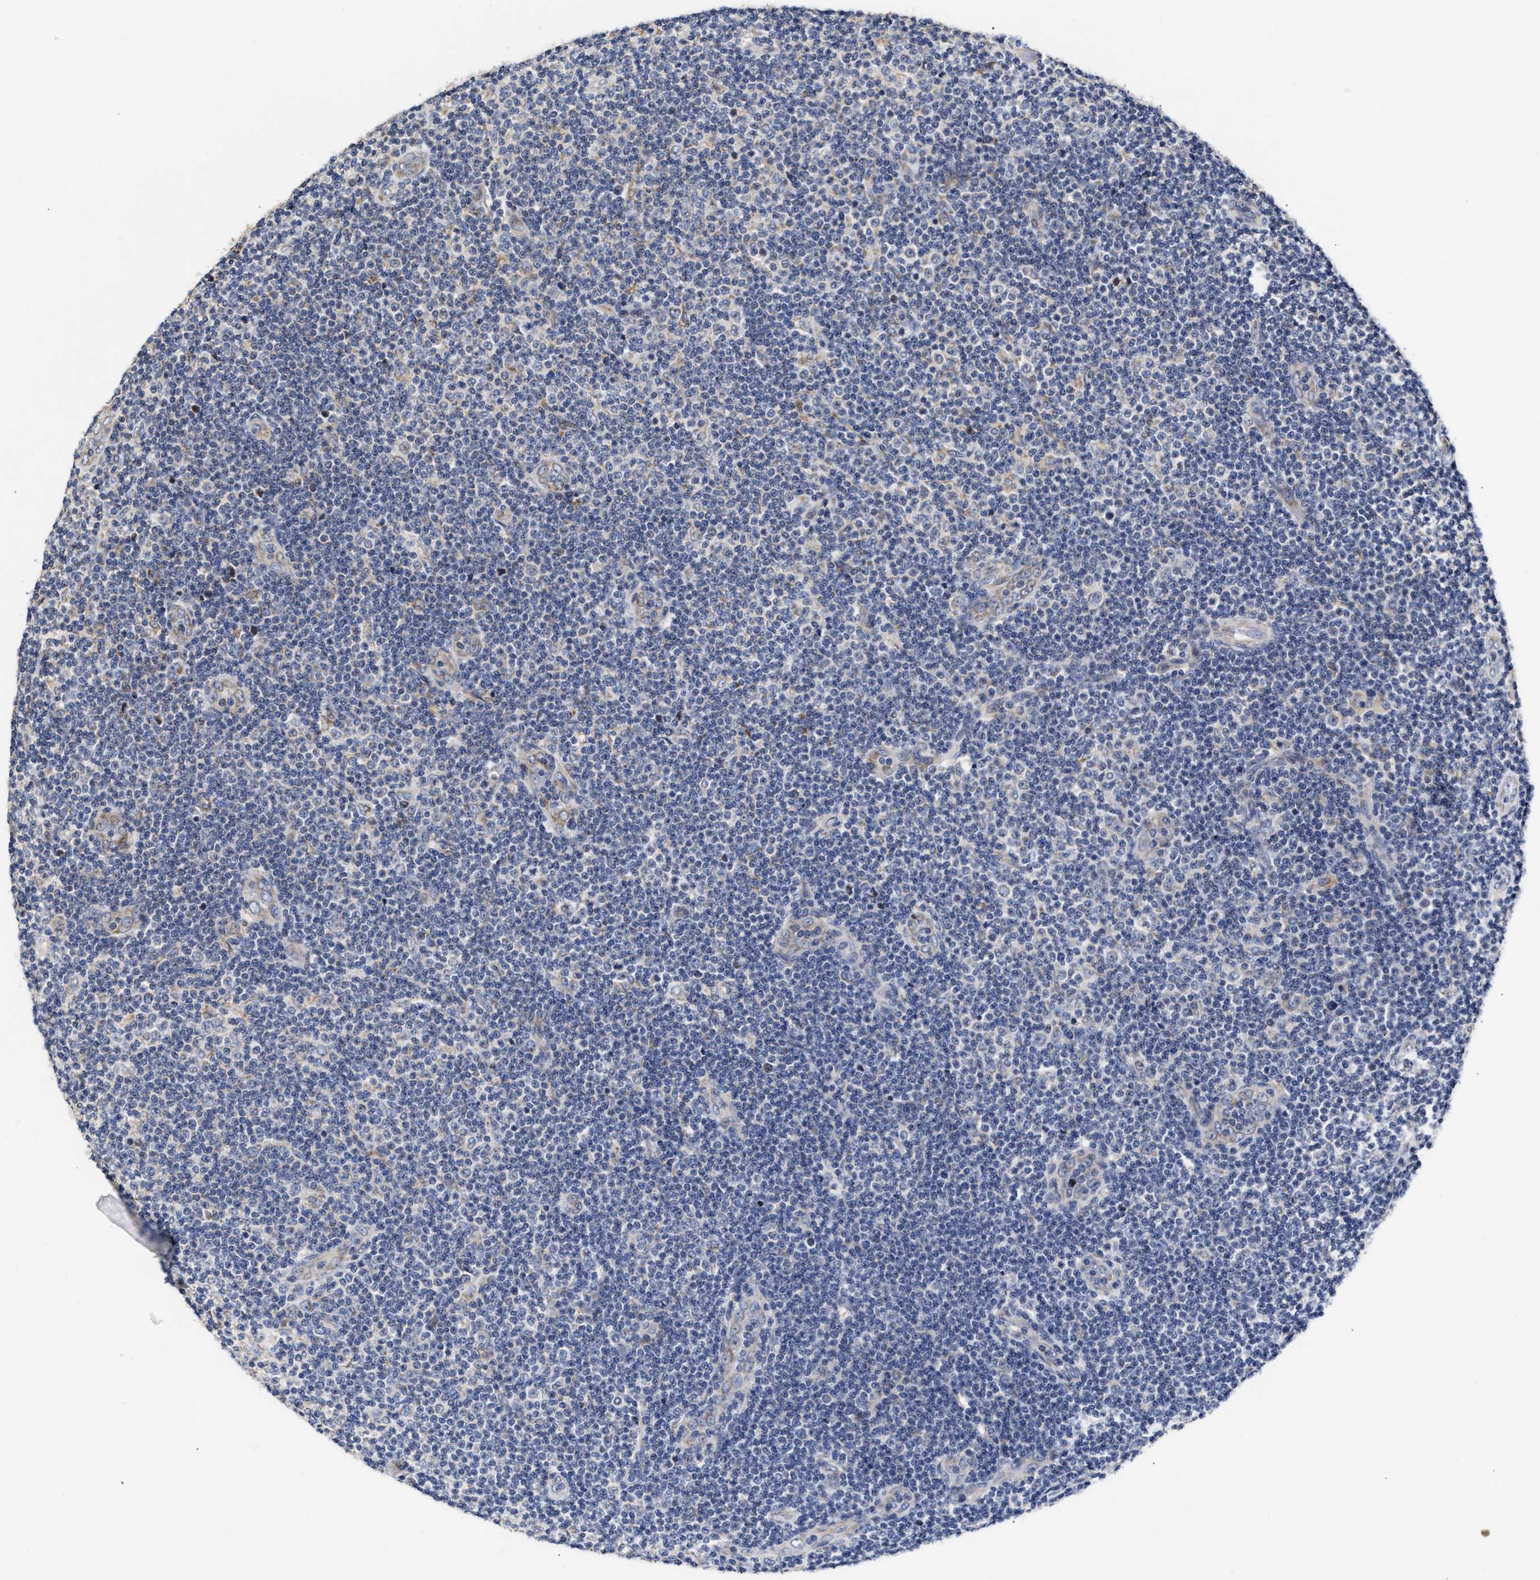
{"staining": {"intensity": "negative", "quantity": "none", "location": "none"}, "tissue": "lymphoma", "cell_type": "Tumor cells", "image_type": "cancer", "snomed": [{"axis": "morphology", "description": "Malignant lymphoma, non-Hodgkin's type, Low grade"}, {"axis": "topography", "description": "Lymph node"}], "caption": "High magnification brightfield microscopy of low-grade malignant lymphoma, non-Hodgkin's type stained with DAB (brown) and counterstained with hematoxylin (blue): tumor cells show no significant staining. (Stains: DAB immunohistochemistry with hematoxylin counter stain, Microscopy: brightfield microscopy at high magnification).", "gene": "MALSU1", "patient": {"sex": "male", "age": 83}}